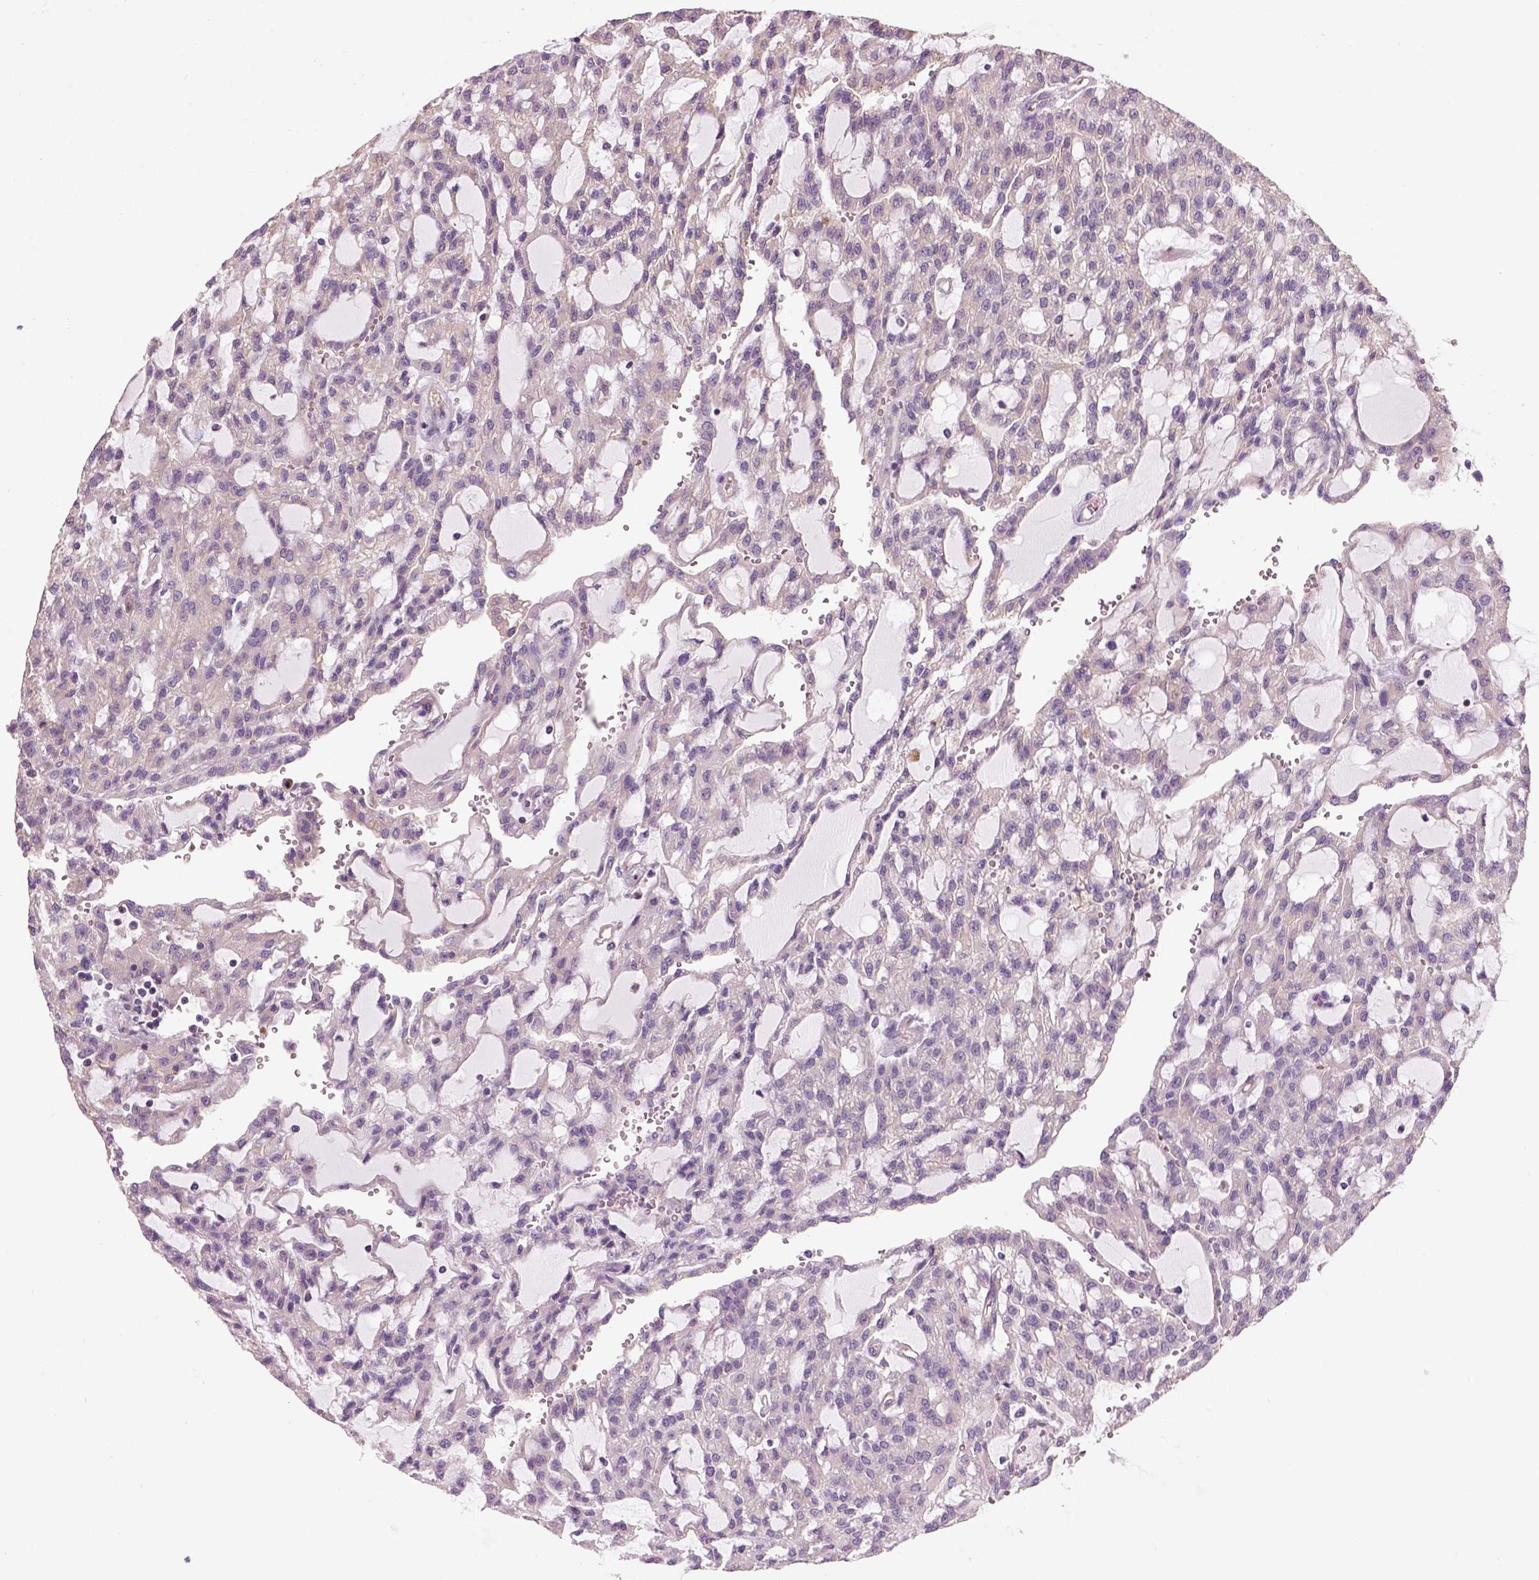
{"staining": {"intensity": "weak", "quantity": ">75%", "location": "cytoplasmic/membranous"}, "tissue": "renal cancer", "cell_type": "Tumor cells", "image_type": "cancer", "snomed": [{"axis": "morphology", "description": "Adenocarcinoma, NOS"}, {"axis": "topography", "description": "Kidney"}], "caption": "Protein analysis of renal adenocarcinoma tissue demonstrates weak cytoplasmic/membranous staining in about >75% of tumor cells.", "gene": "CRACR2A", "patient": {"sex": "male", "age": 63}}